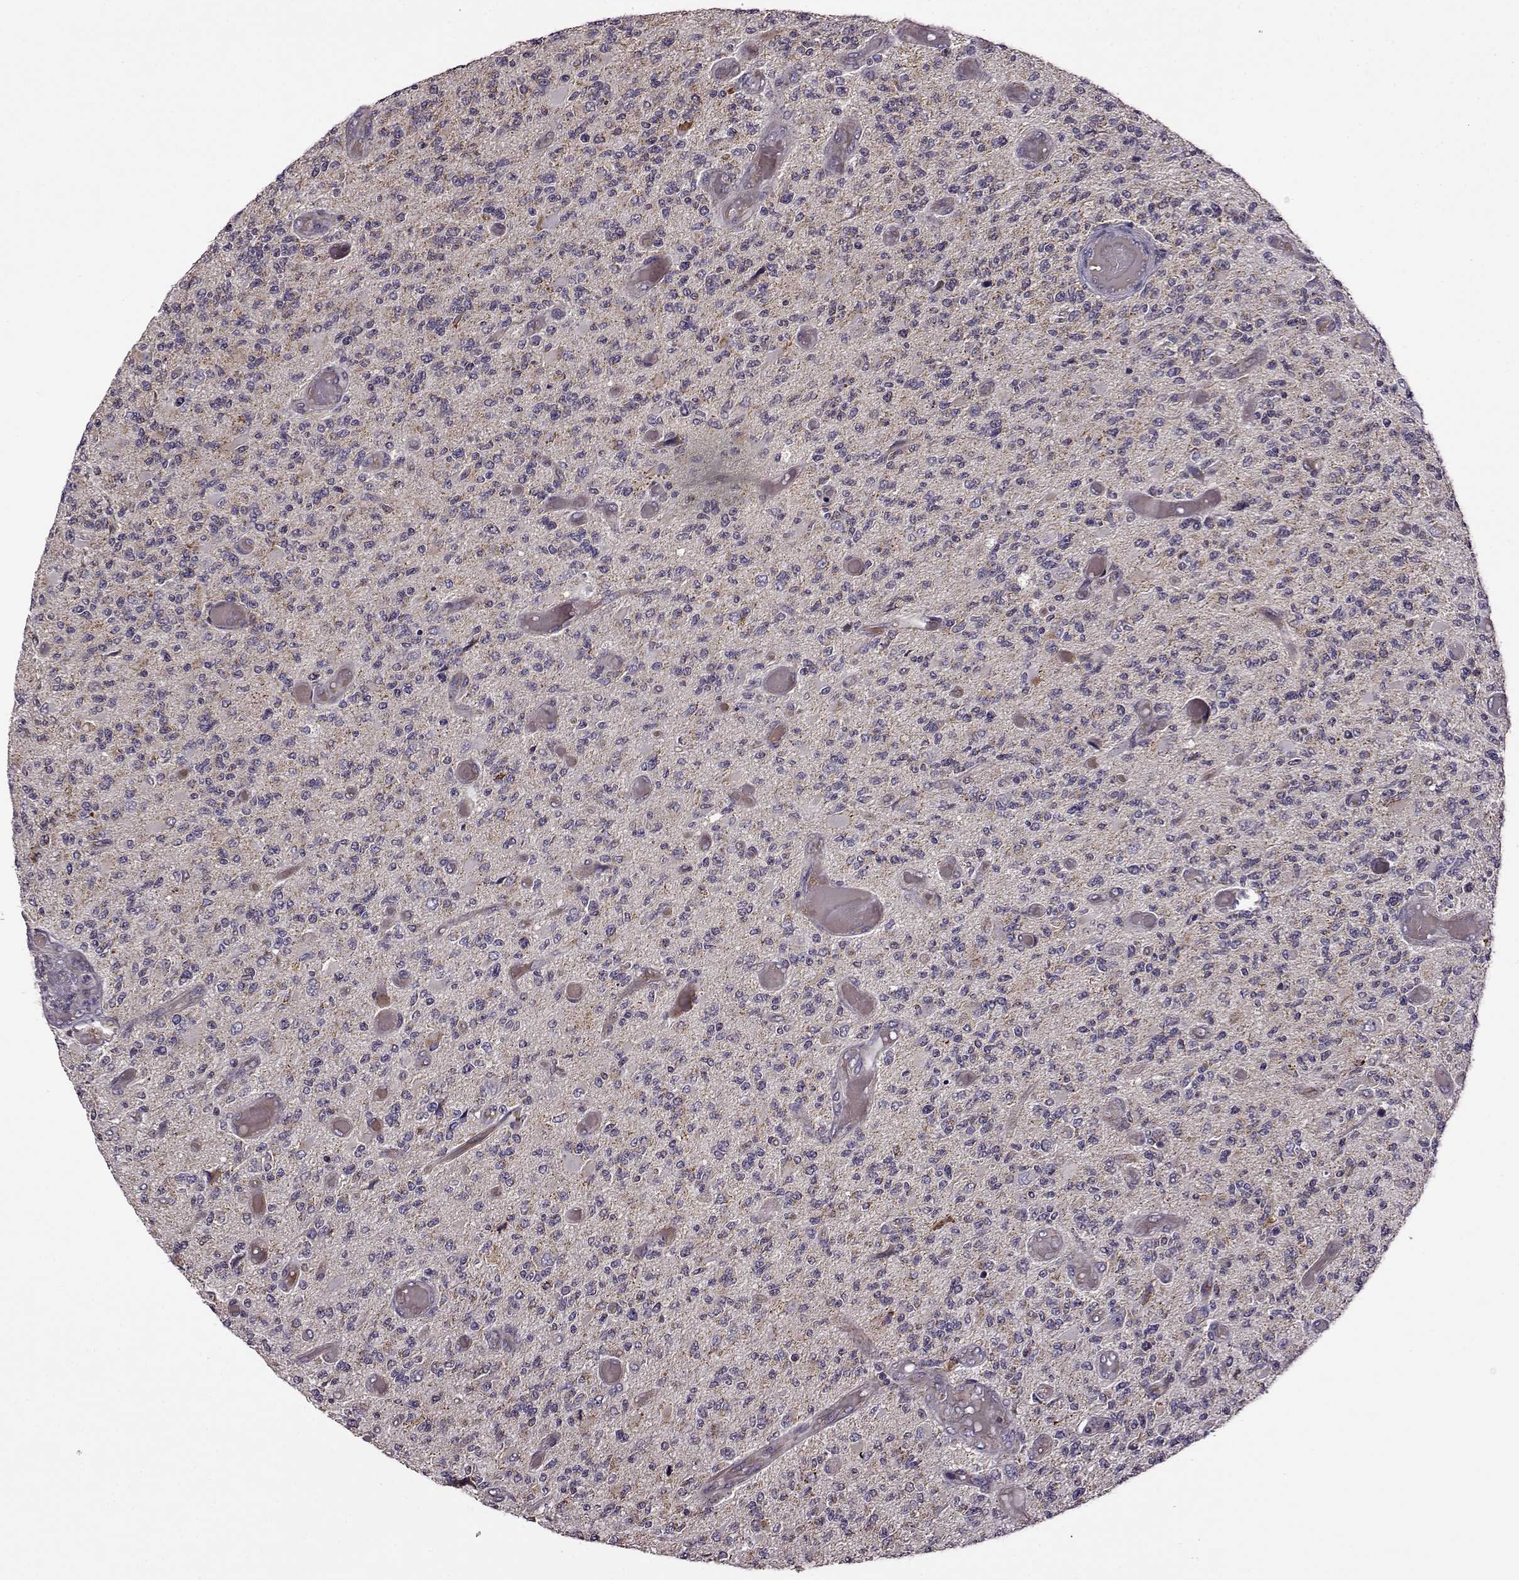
{"staining": {"intensity": "weak", "quantity": ">75%", "location": "cytoplasmic/membranous"}, "tissue": "glioma", "cell_type": "Tumor cells", "image_type": "cancer", "snomed": [{"axis": "morphology", "description": "Glioma, malignant, High grade"}, {"axis": "topography", "description": "Brain"}], "caption": "Glioma stained with a protein marker displays weak staining in tumor cells.", "gene": "MTSS1", "patient": {"sex": "female", "age": 63}}